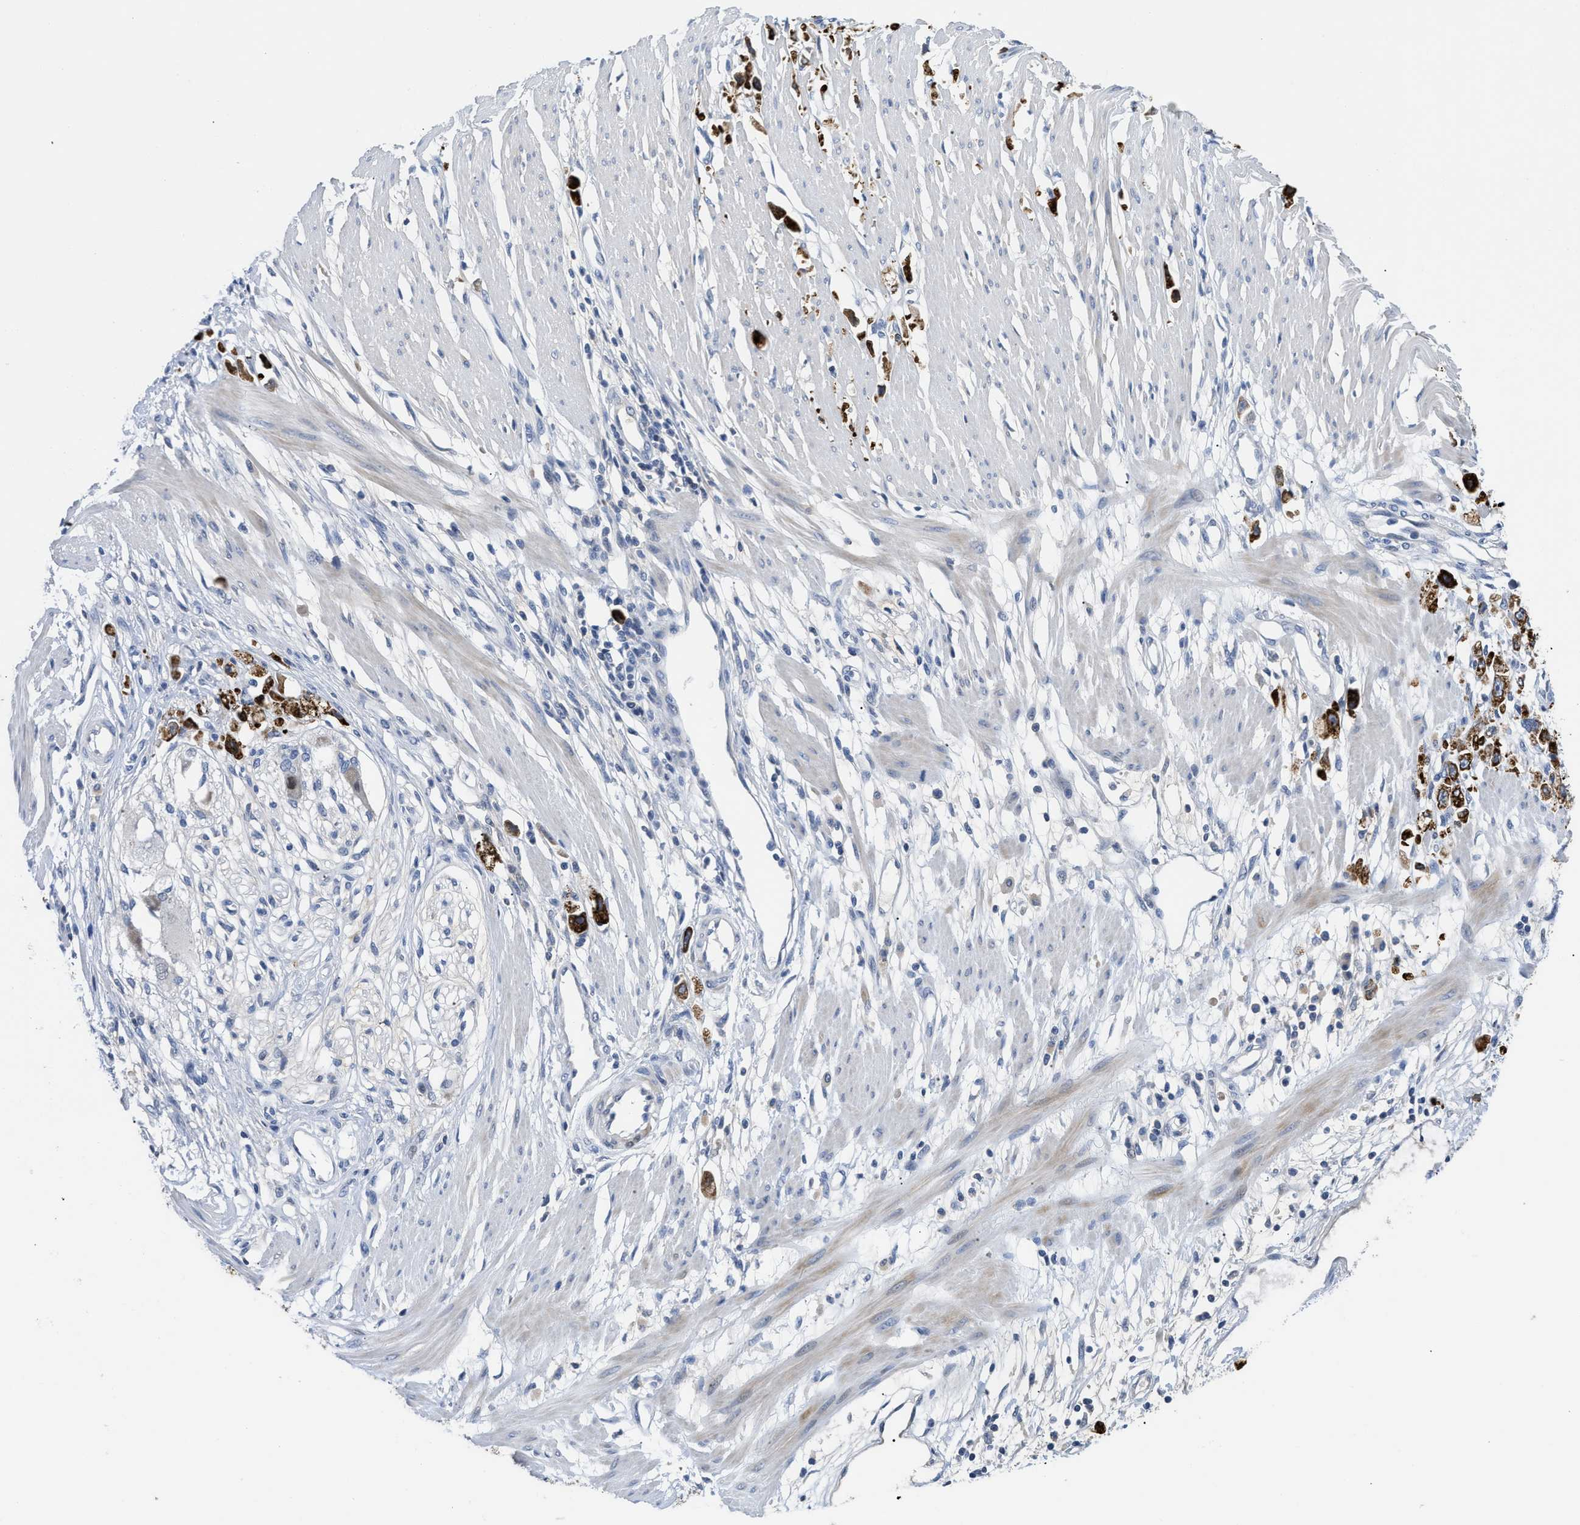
{"staining": {"intensity": "strong", "quantity": ">75%", "location": "cytoplasmic/membranous"}, "tissue": "stomach cancer", "cell_type": "Tumor cells", "image_type": "cancer", "snomed": [{"axis": "morphology", "description": "Adenocarcinoma, NOS"}, {"axis": "topography", "description": "Stomach"}], "caption": "High-power microscopy captured an immunohistochemistry (IHC) image of stomach adenocarcinoma, revealing strong cytoplasmic/membranous staining in about >75% of tumor cells. The protein is stained brown, and the nuclei are stained in blue (DAB IHC with brightfield microscopy, high magnification).", "gene": "OR9K2", "patient": {"sex": "female", "age": 59}}